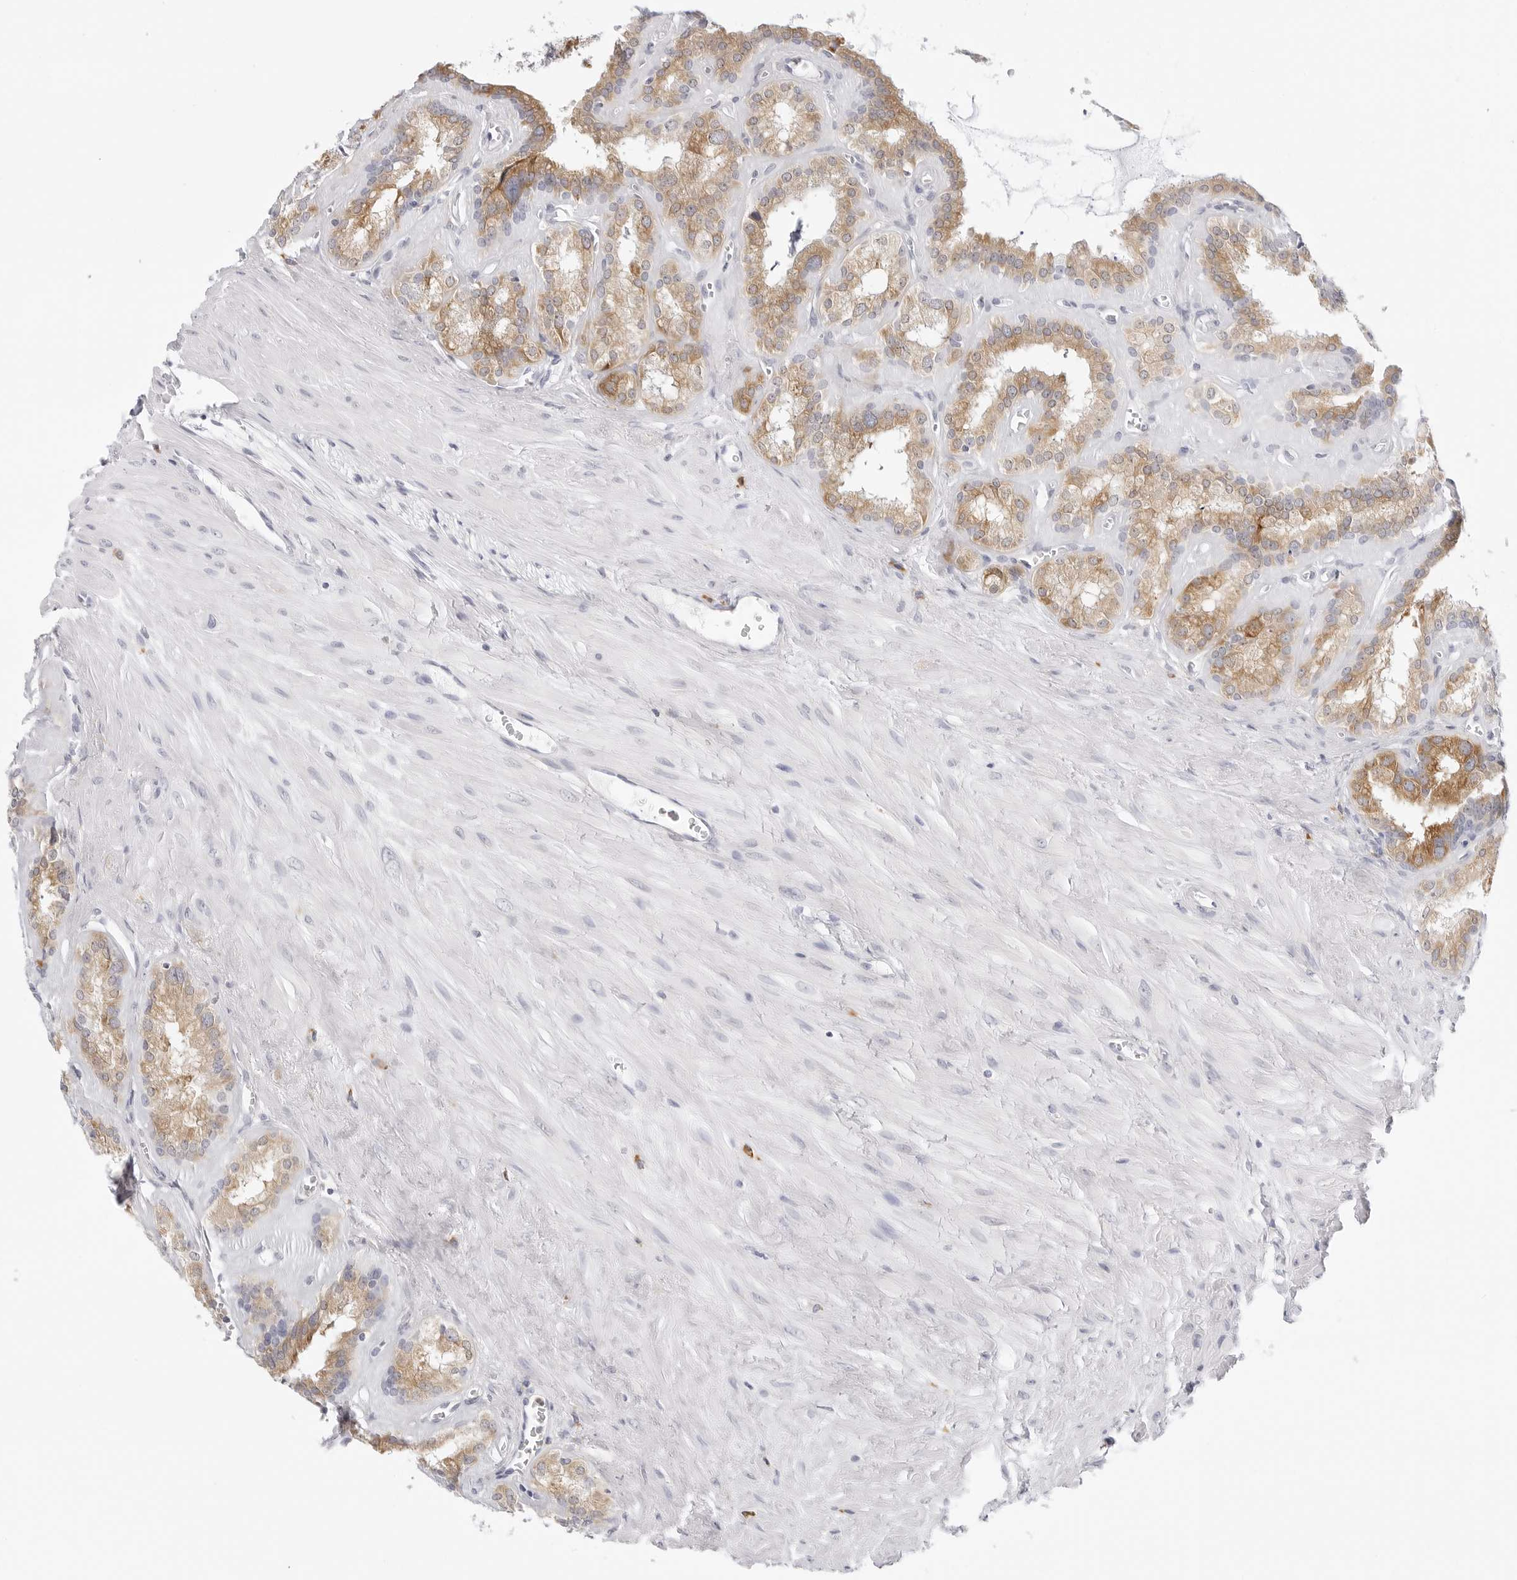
{"staining": {"intensity": "moderate", "quantity": "25%-75%", "location": "cytoplasmic/membranous"}, "tissue": "seminal vesicle", "cell_type": "Glandular cells", "image_type": "normal", "snomed": [{"axis": "morphology", "description": "Normal tissue, NOS"}, {"axis": "topography", "description": "Prostate"}, {"axis": "topography", "description": "Seminal veicle"}], "caption": "Immunohistochemical staining of unremarkable human seminal vesicle displays moderate cytoplasmic/membranous protein positivity in about 25%-75% of glandular cells. The staining was performed using DAB (3,3'-diaminobenzidine), with brown indicating positive protein expression. Nuclei are stained blue with hematoxylin.", "gene": "THEM4", "patient": {"sex": "male", "age": 59}}